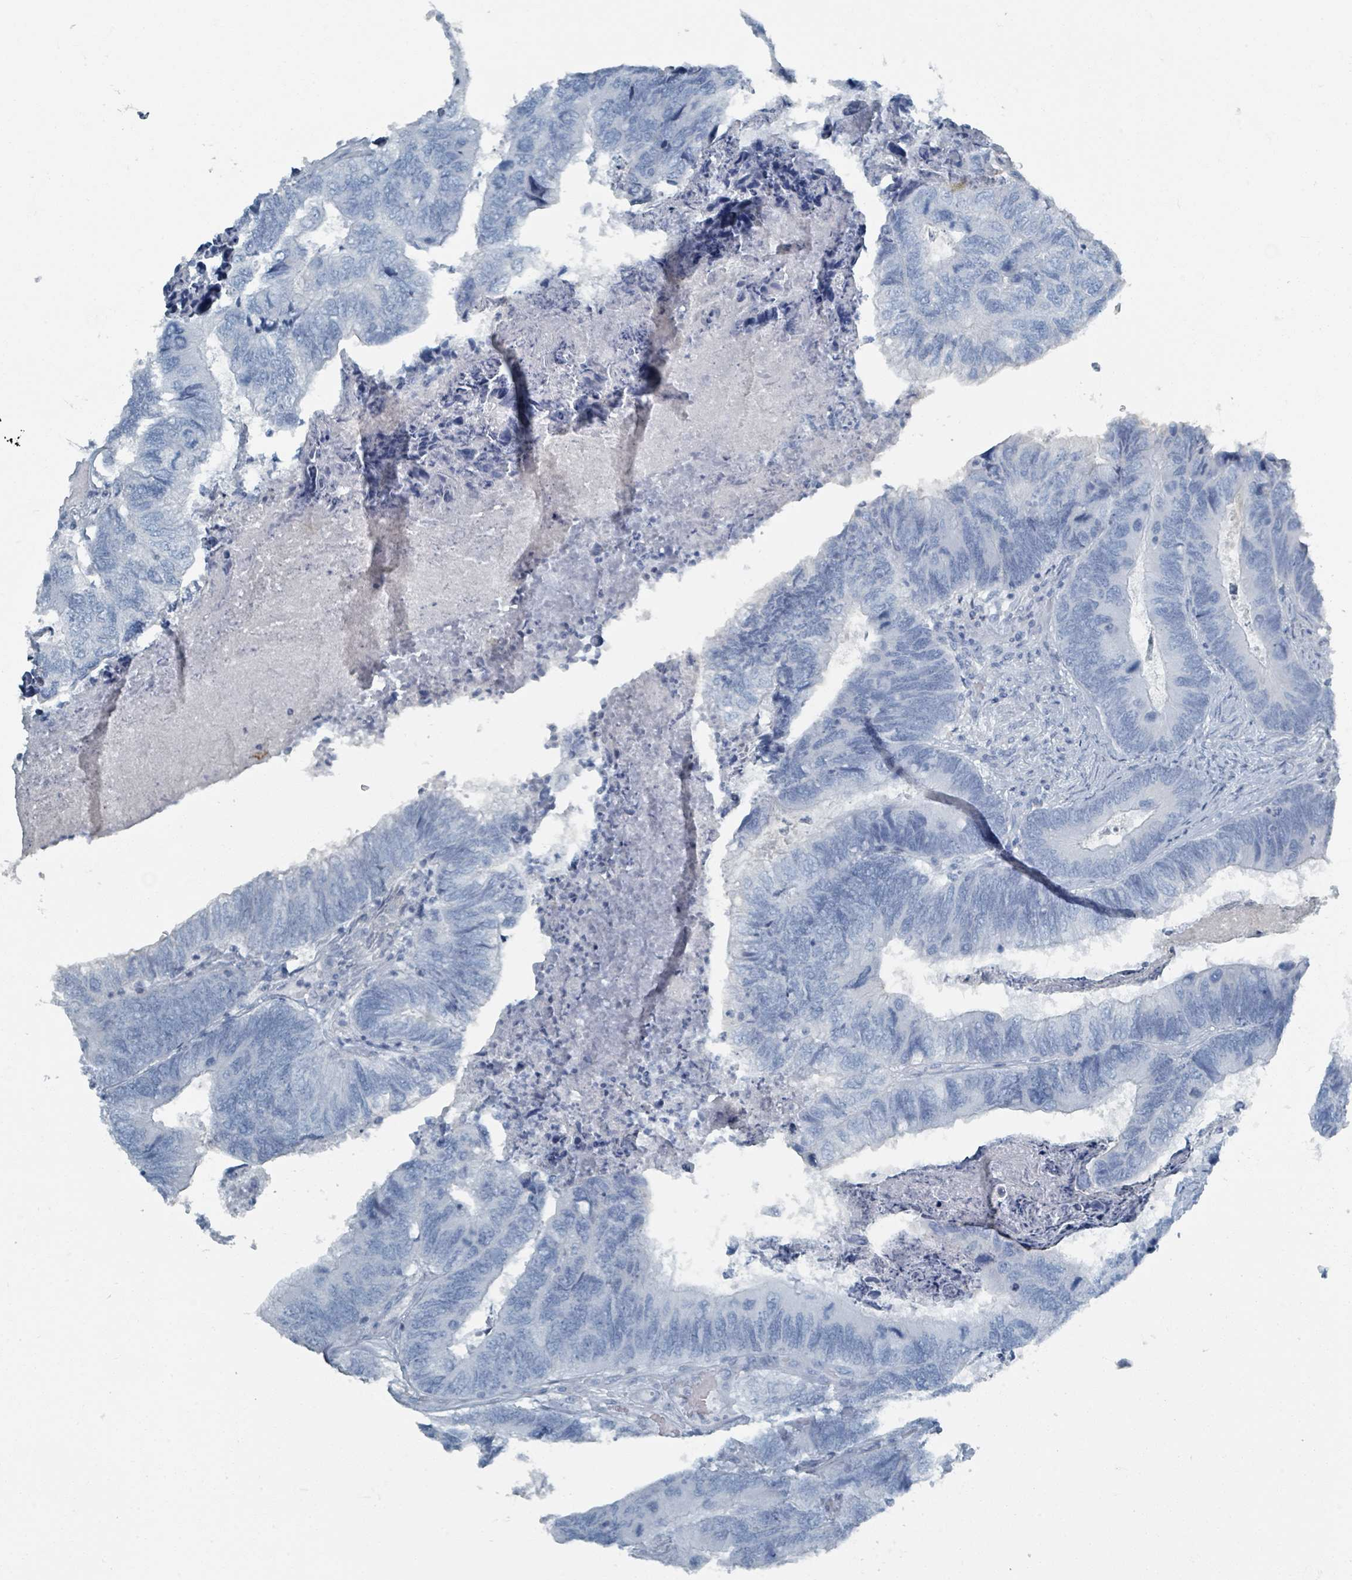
{"staining": {"intensity": "negative", "quantity": "none", "location": "none"}, "tissue": "colorectal cancer", "cell_type": "Tumor cells", "image_type": "cancer", "snomed": [{"axis": "morphology", "description": "Adenocarcinoma, NOS"}, {"axis": "topography", "description": "Colon"}], "caption": "The image exhibits no significant expression in tumor cells of adenocarcinoma (colorectal).", "gene": "GAMT", "patient": {"sex": "female", "age": 67}}